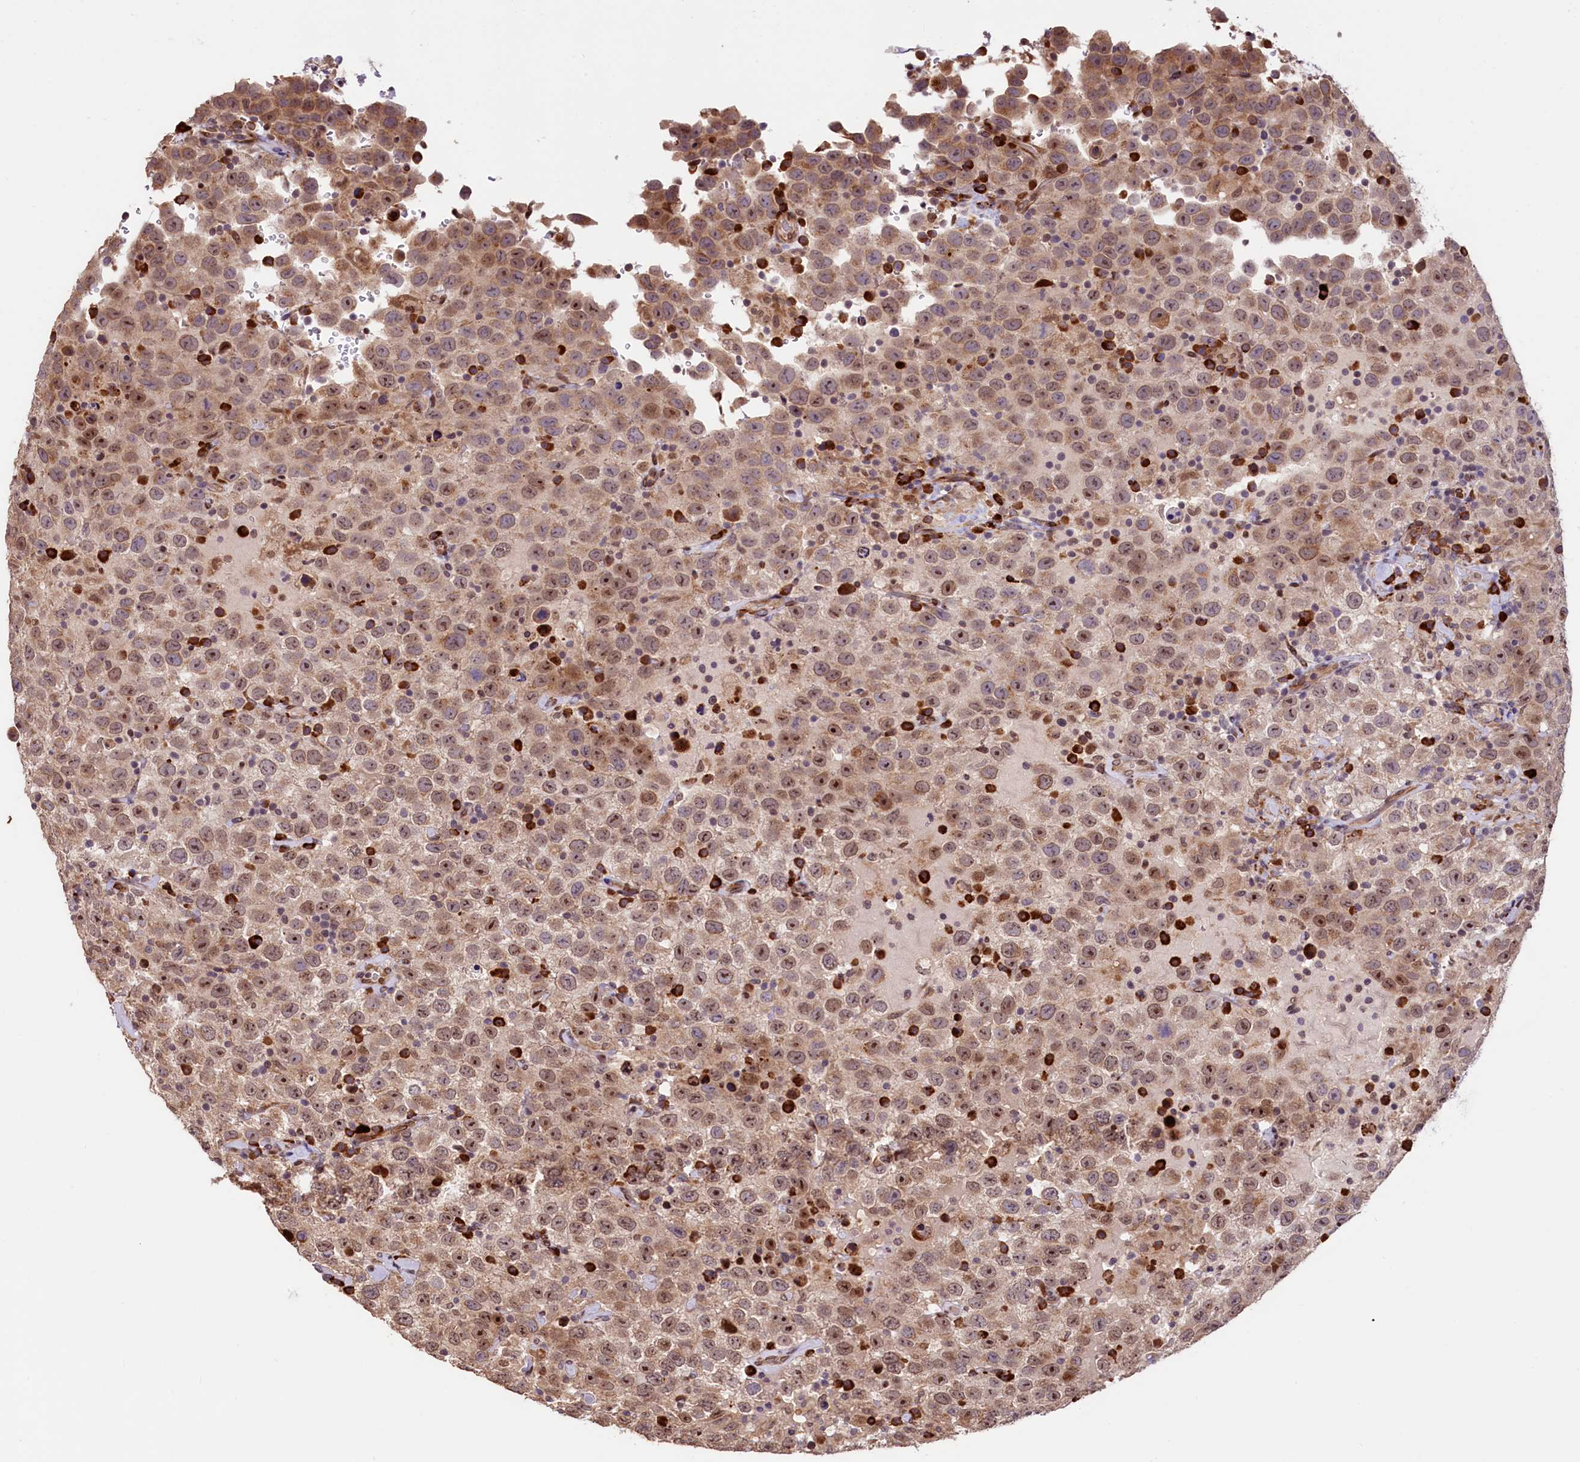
{"staining": {"intensity": "moderate", "quantity": ">75%", "location": "cytoplasmic/membranous,nuclear"}, "tissue": "testis cancer", "cell_type": "Tumor cells", "image_type": "cancer", "snomed": [{"axis": "morphology", "description": "Seminoma, NOS"}, {"axis": "topography", "description": "Testis"}], "caption": "Tumor cells exhibit medium levels of moderate cytoplasmic/membranous and nuclear positivity in approximately >75% of cells in human testis seminoma. (DAB (3,3'-diaminobenzidine) = brown stain, brightfield microscopy at high magnification).", "gene": "C5orf15", "patient": {"sex": "male", "age": 41}}